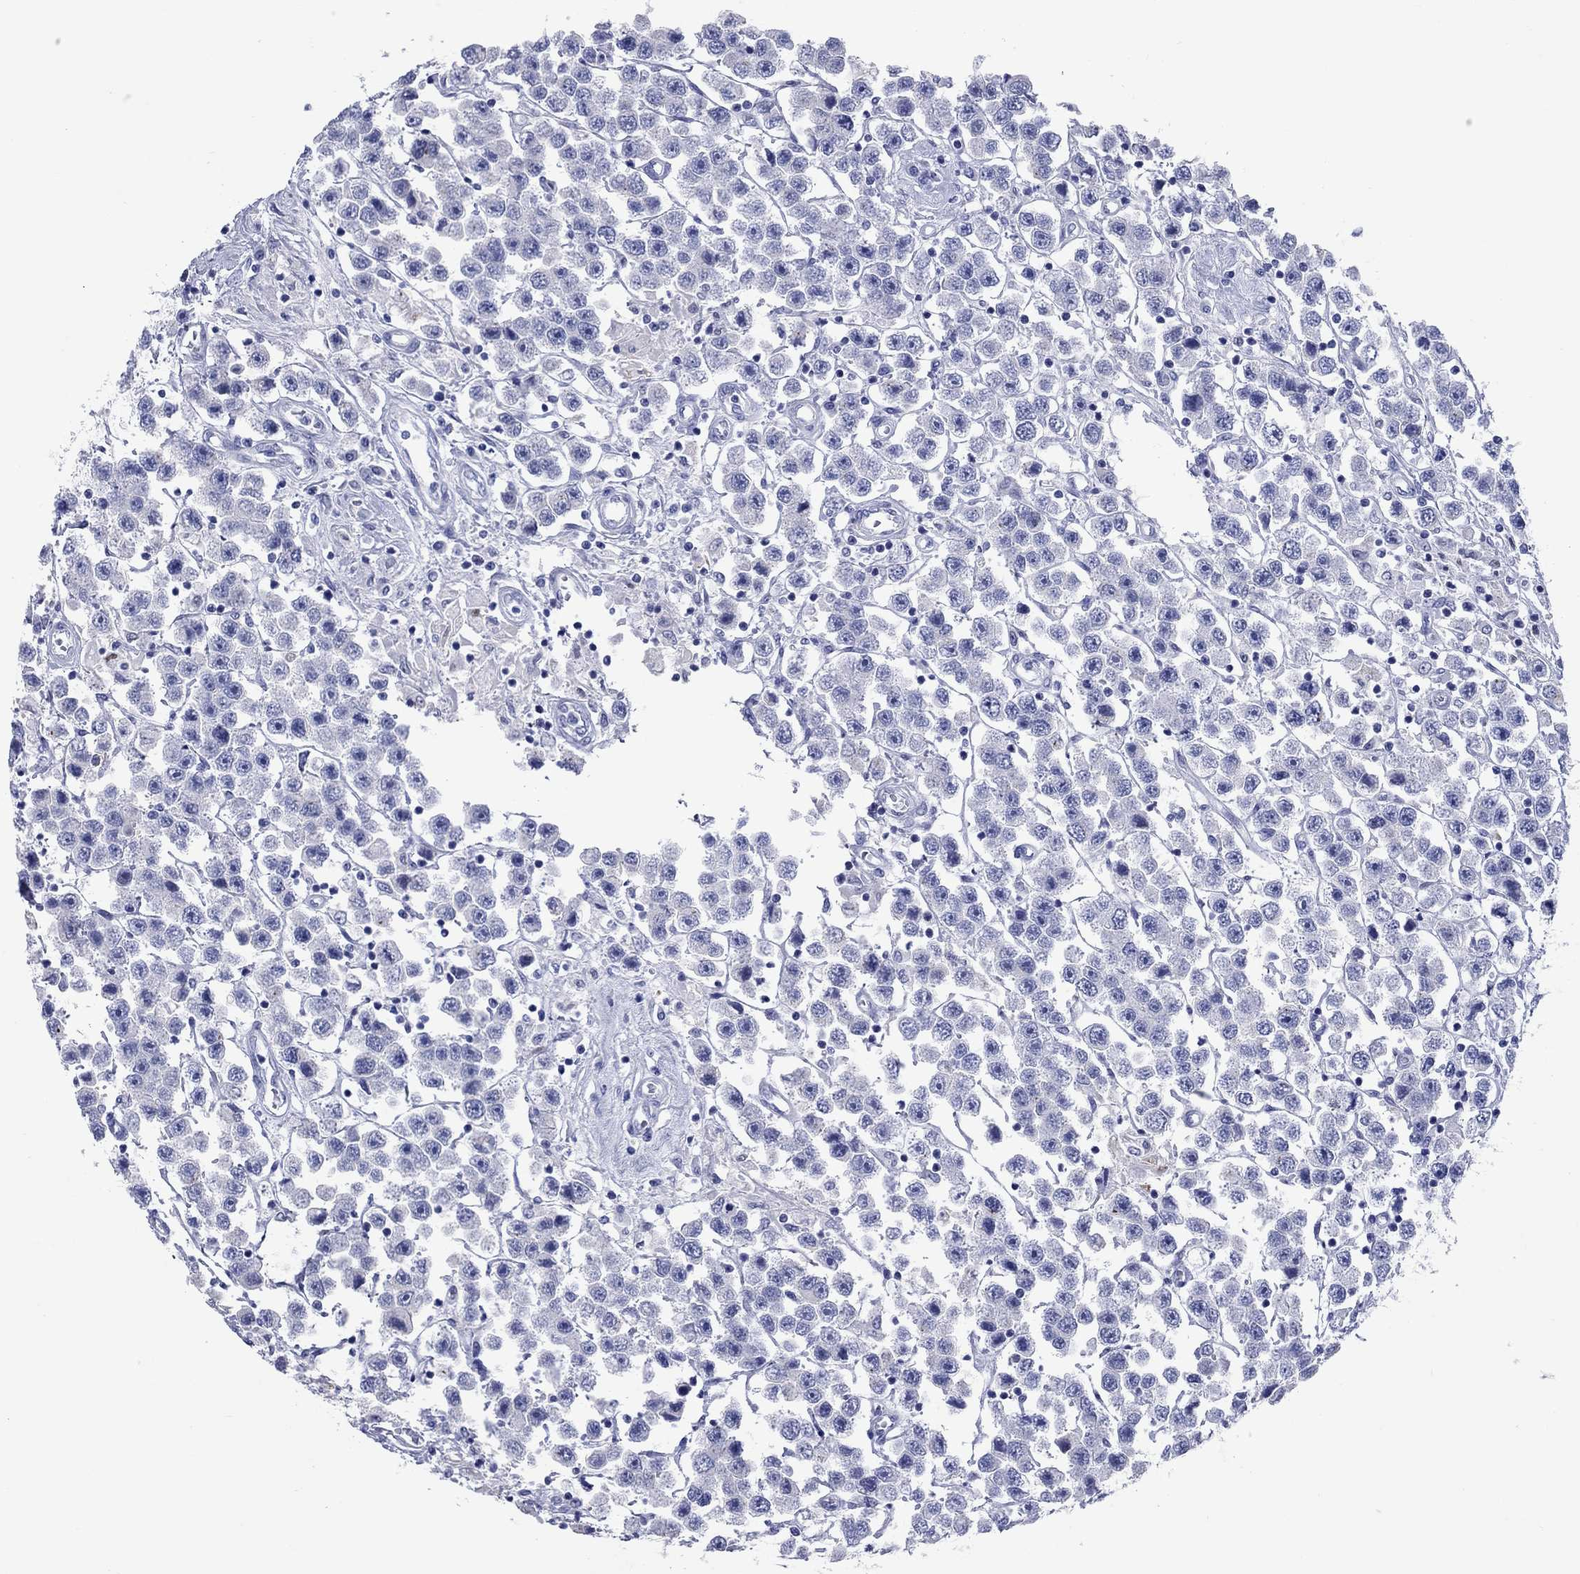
{"staining": {"intensity": "negative", "quantity": "none", "location": "none"}, "tissue": "testis cancer", "cell_type": "Tumor cells", "image_type": "cancer", "snomed": [{"axis": "morphology", "description": "Seminoma, NOS"}, {"axis": "topography", "description": "Testis"}], "caption": "The photomicrograph demonstrates no staining of tumor cells in seminoma (testis). (DAB (3,3'-diaminobenzidine) immunohistochemistry visualized using brightfield microscopy, high magnification).", "gene": "CCNA1", "patient": {"sex": "male", "age": 45}}